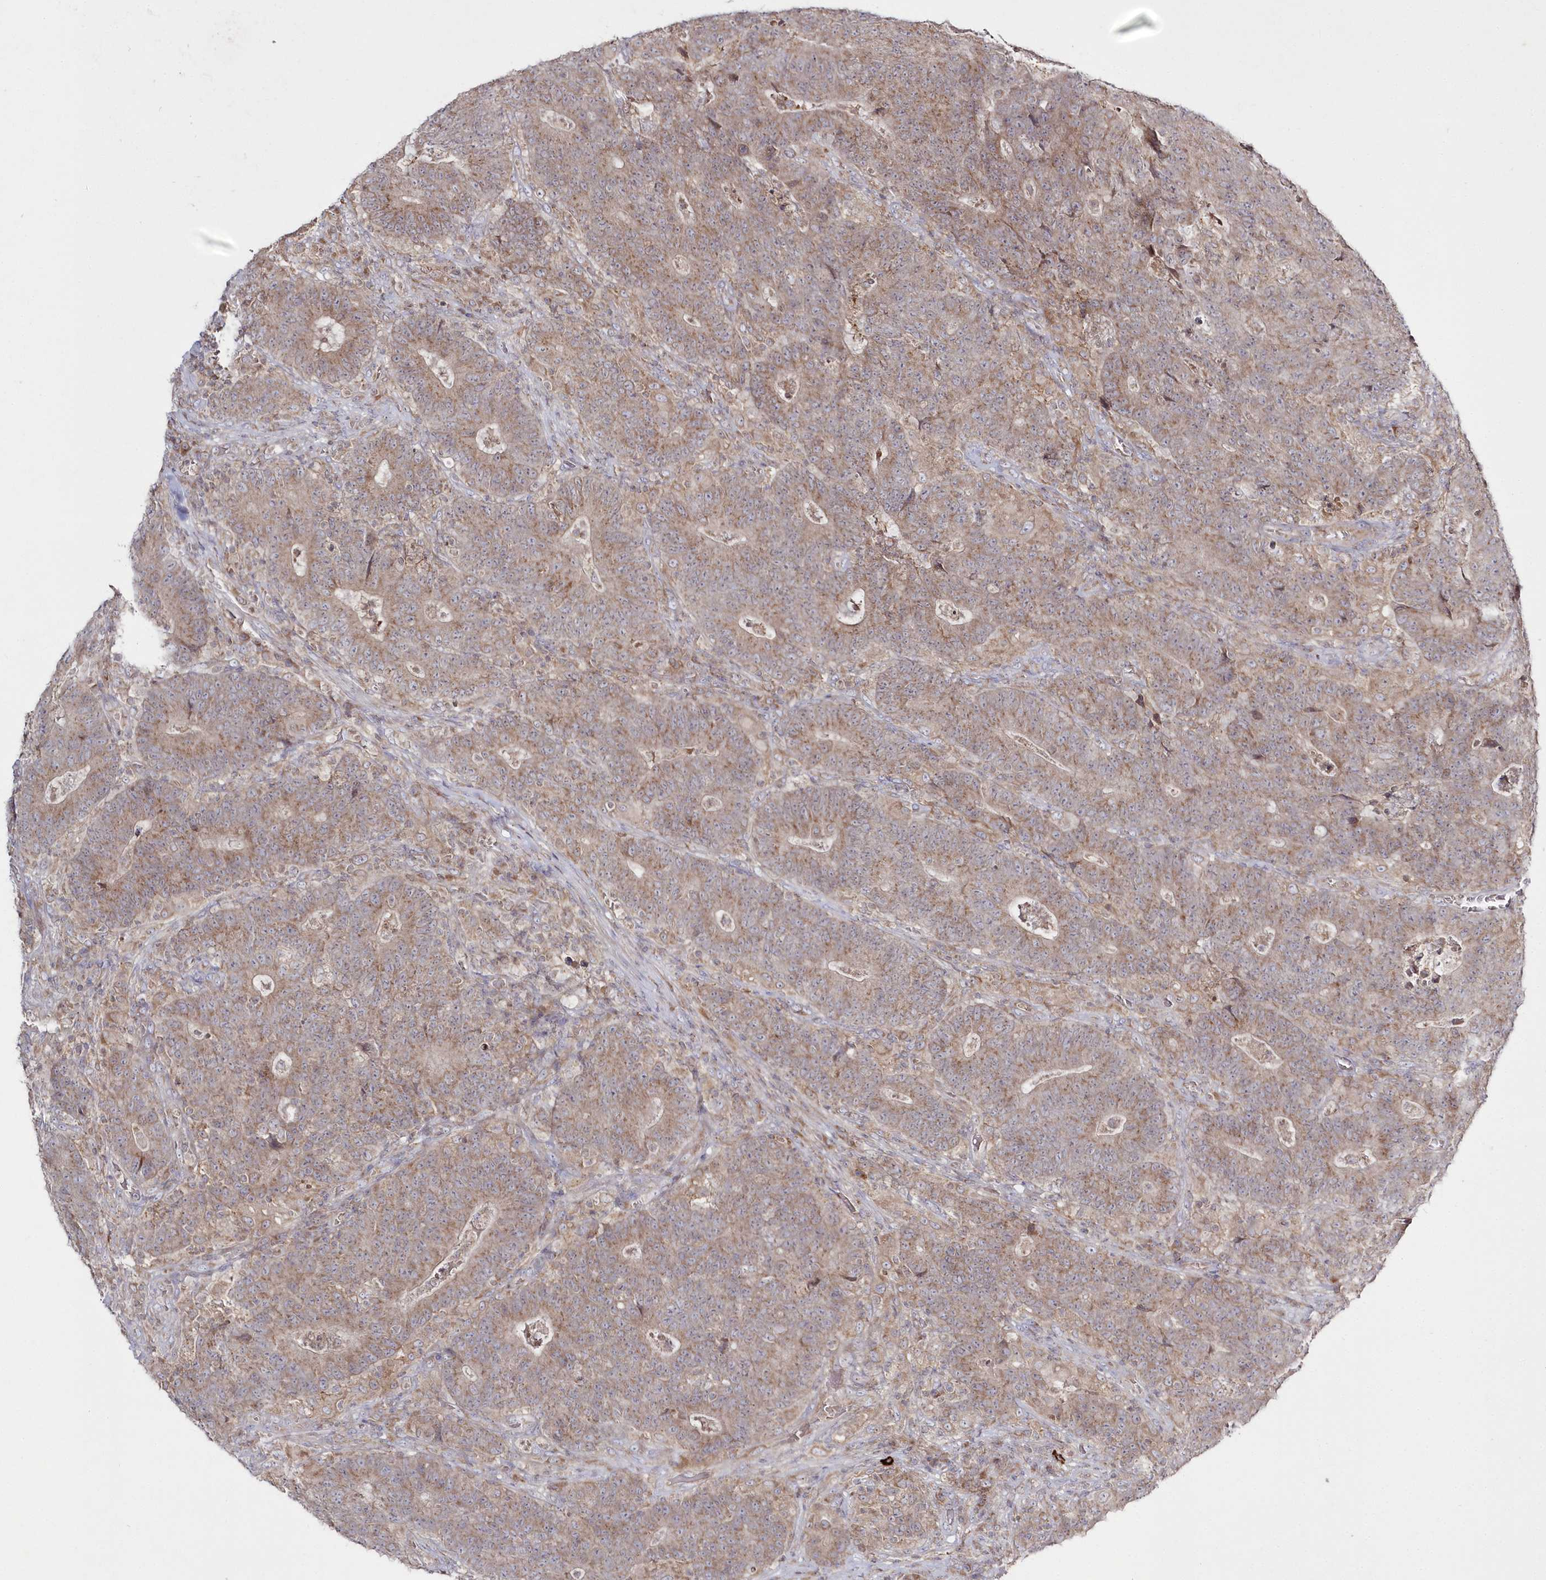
{"staining": {"intensity": "moderate", "quantity": ">75%", "location": "cytoplasmic/membranous"}, "tissue": "colorectal cancer", "cell_type": "Tumor cells", "image_type": "cancer", "snomed": [{"axis": "morphology", "description": "Normal tissue, NOS"}, {"axis": "morphology", "description": "Adenocarcinoma, NOS"}, {"axis": "topography", "description": "Colon"}], "caption": "Colorectal cancer was stained to show a protein in brown. There is medium levels of moderate cytoplasmic/membranous staining in approximately >75% of tumor cells. The staining was performed using DAB to visualize the protein expression in brown, while the nuclei were stained in blue with hematoxylin (Magnification: 20x).", "gene": "ARSB", "patient": {"sex": "female", "age": 75}}